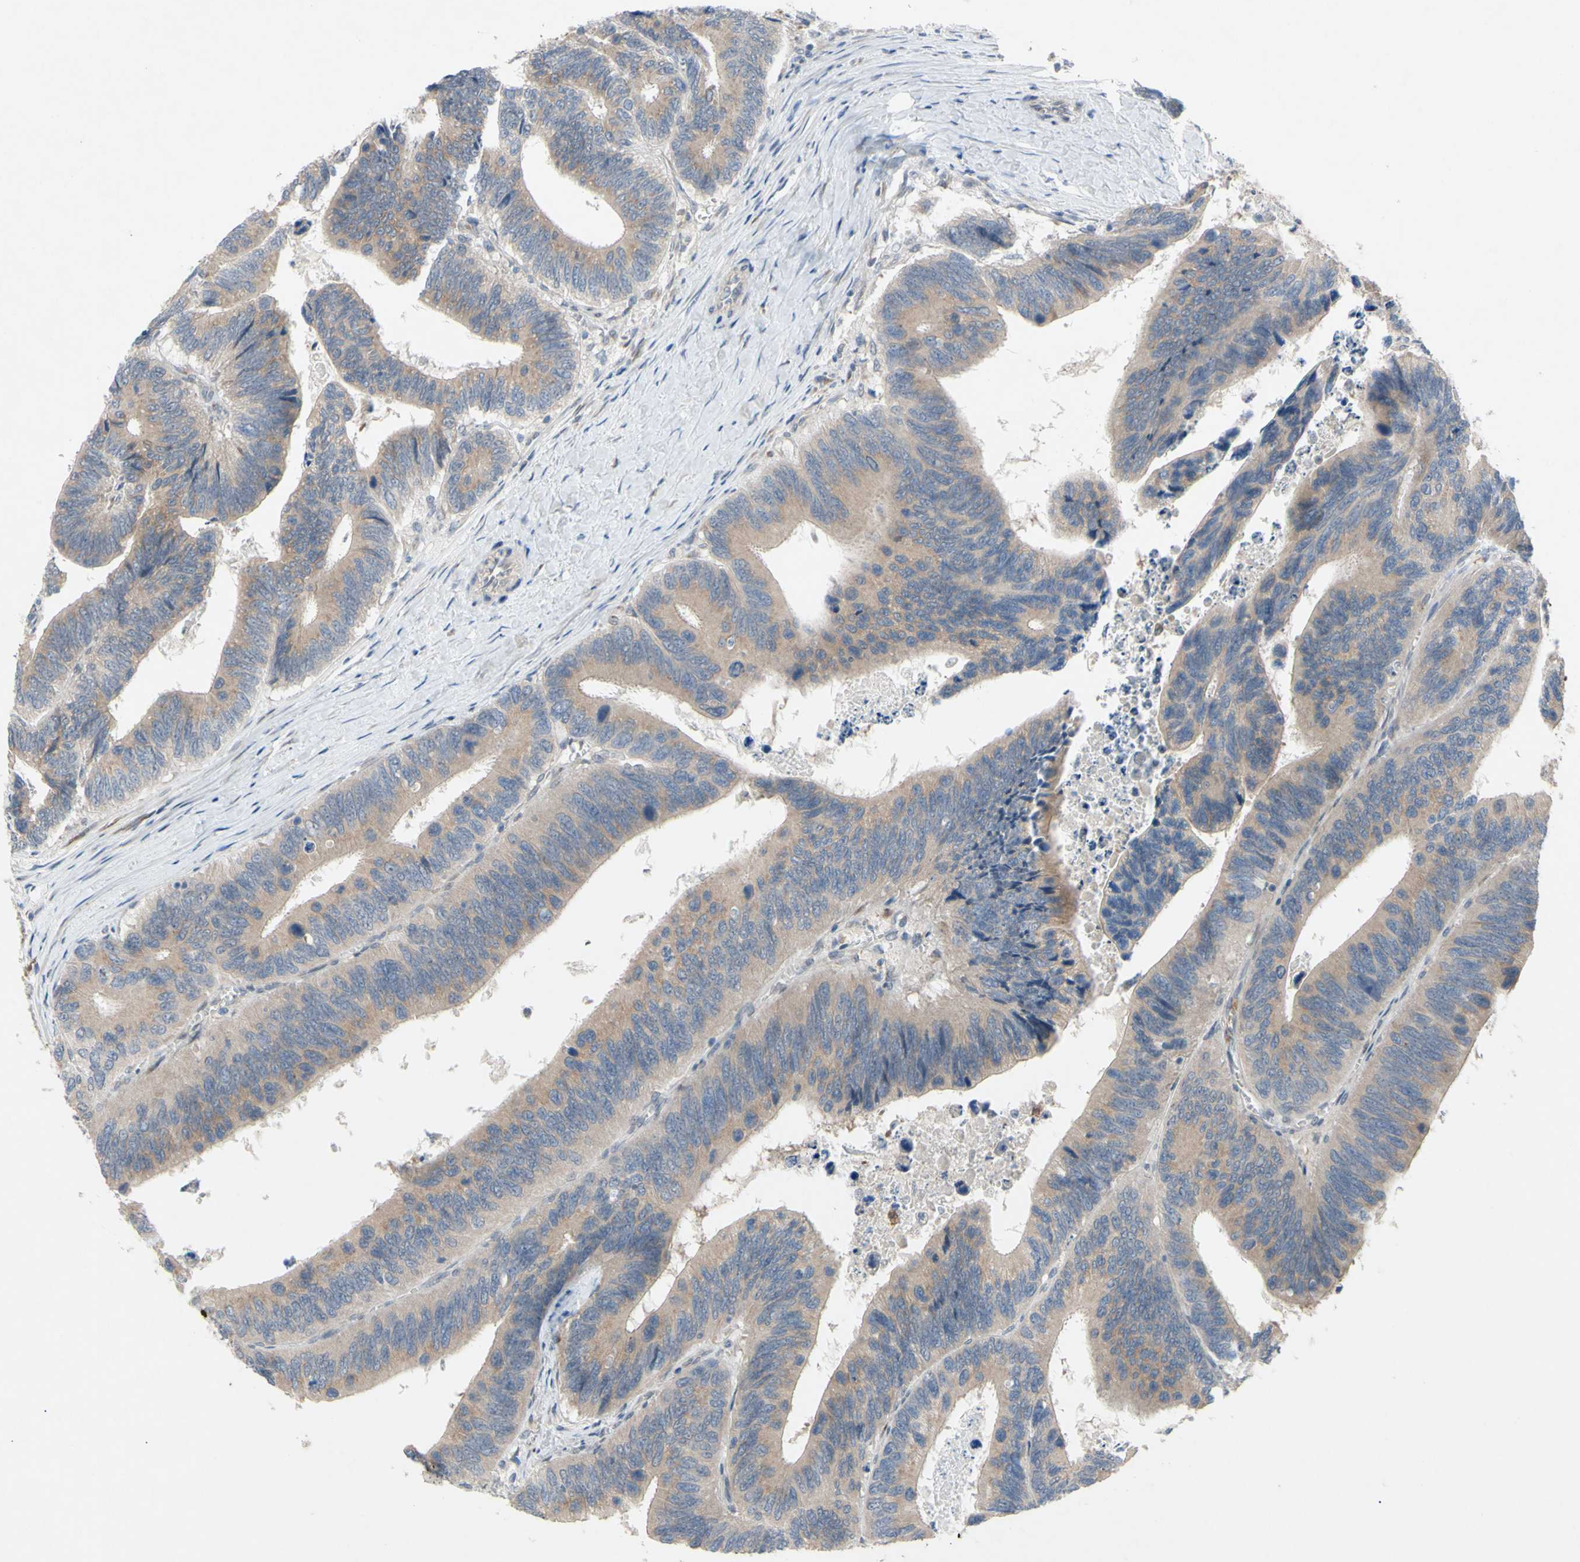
{"staining": {"intensity": "moderate", "quantity": ">75%", "location": "cytoplasmic/membranous"}, "tissue": "colorectal cancer", "cell_type": "Tumor cells", "image_type": "cancer", "snomed": [{"axis": "morphology", "description": "Adenocarcinoma, NOS"}, {"axis": "topography", "description": "Colon"}], "caption": "Colorectal cancer tissue displays moderate cytoplasmic/membranous staining in approximately >75% of tumor cells", "gene": "GRAMD2B", "patient": {"sex": "male", "age": 72}}